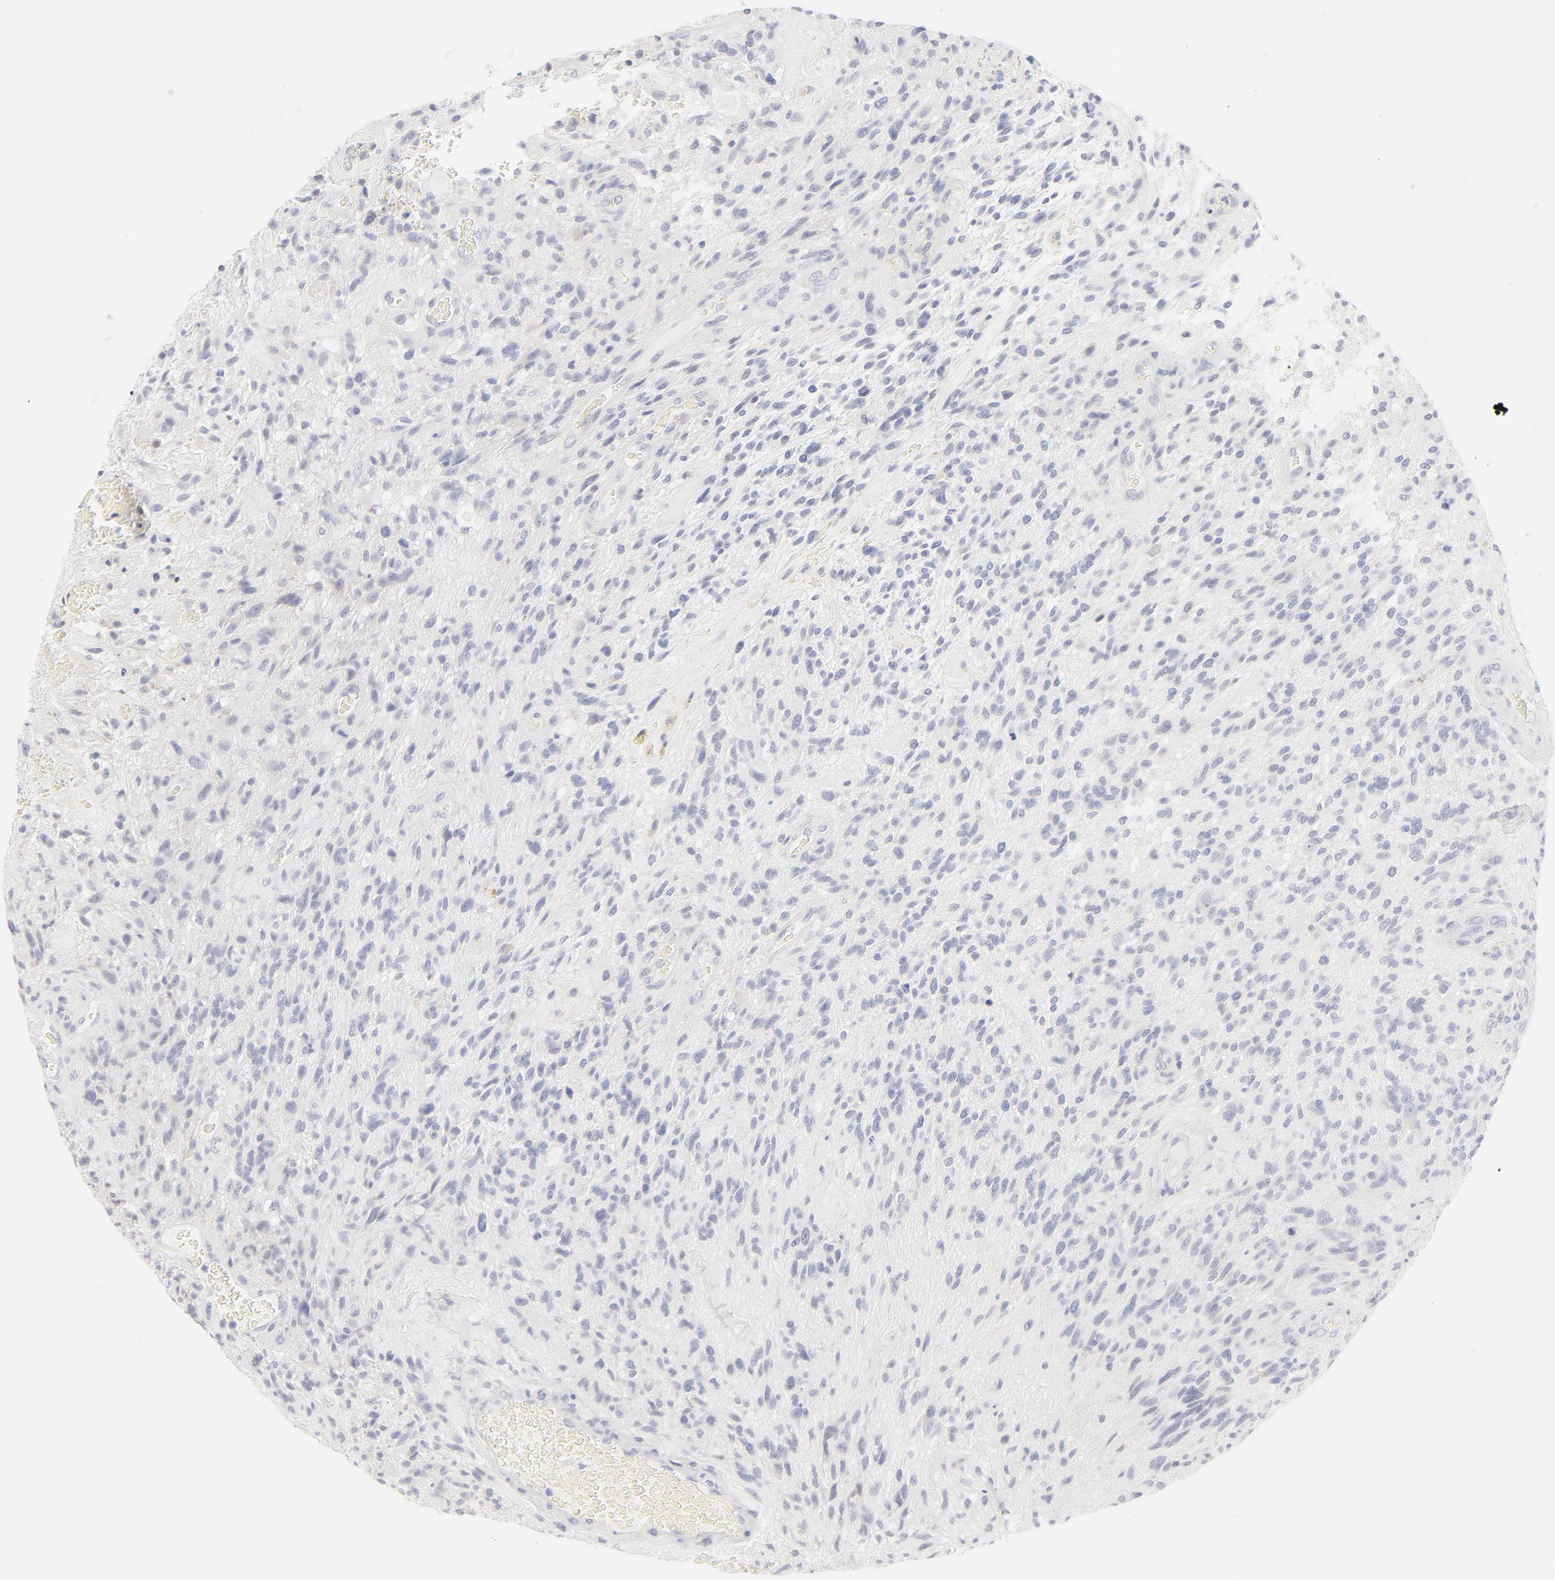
{"staining": {"intensity": "negative", "quantity": "none", "location": "none"}, "tissue": "glioma", "cell_type": "Tumor cells", "image_type": "cancer", "snomed": [{"axis": "morphology", "description": "Normal tissue, NOS"}, {"axis": "morphology", "description": "Glioma, malignant, High grade"}, {"axis": "topography", "description": "Cerebral cortex"}], "caption": "The immunohistochemistry image has no significant expression in tumor cells of malignant glioma (high-grade) tissue.", "gene": "NPNT", "patient": {"sex": "male", "age": 75}}